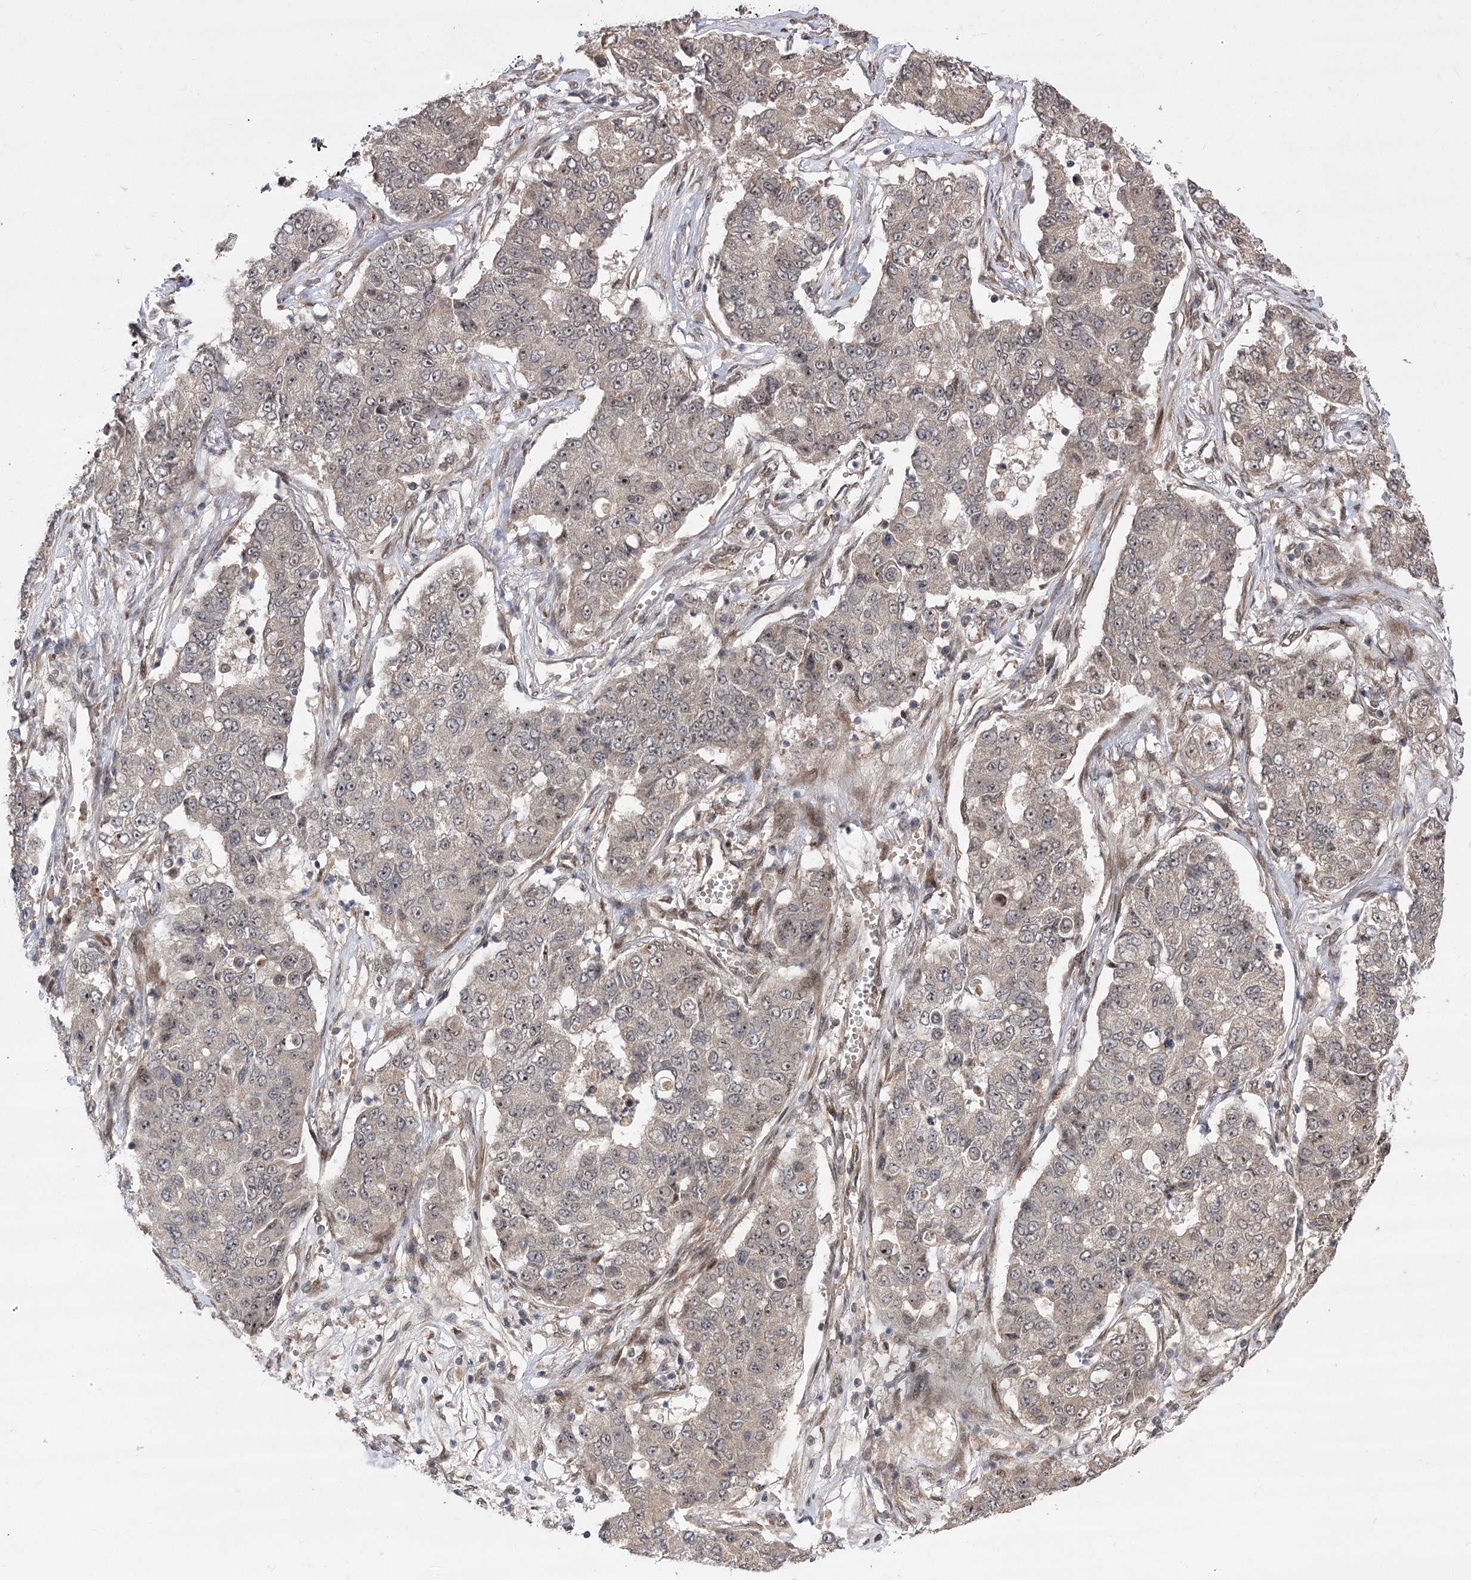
{"staining": {"intensity": "negative", "quantity": "none", "location": "none"}, "tissue": "lung cancer", "cell_type": "Tumor cells", "image_type": "cancer", "snomed": [{"axis": "morphology", "description": "Squamous cell carcinoma, NOS"}, {"axis": "topography", "description": "Lung"}], "caption": "This photomicrograph is of lung cancer stained with immunohistochemistry to label a protein in brown with the nuclei are counter-stained blue. There is no expression in tumor cells.", "gene": "TENM2", "patient": {"sex": "male", "age": 74}}